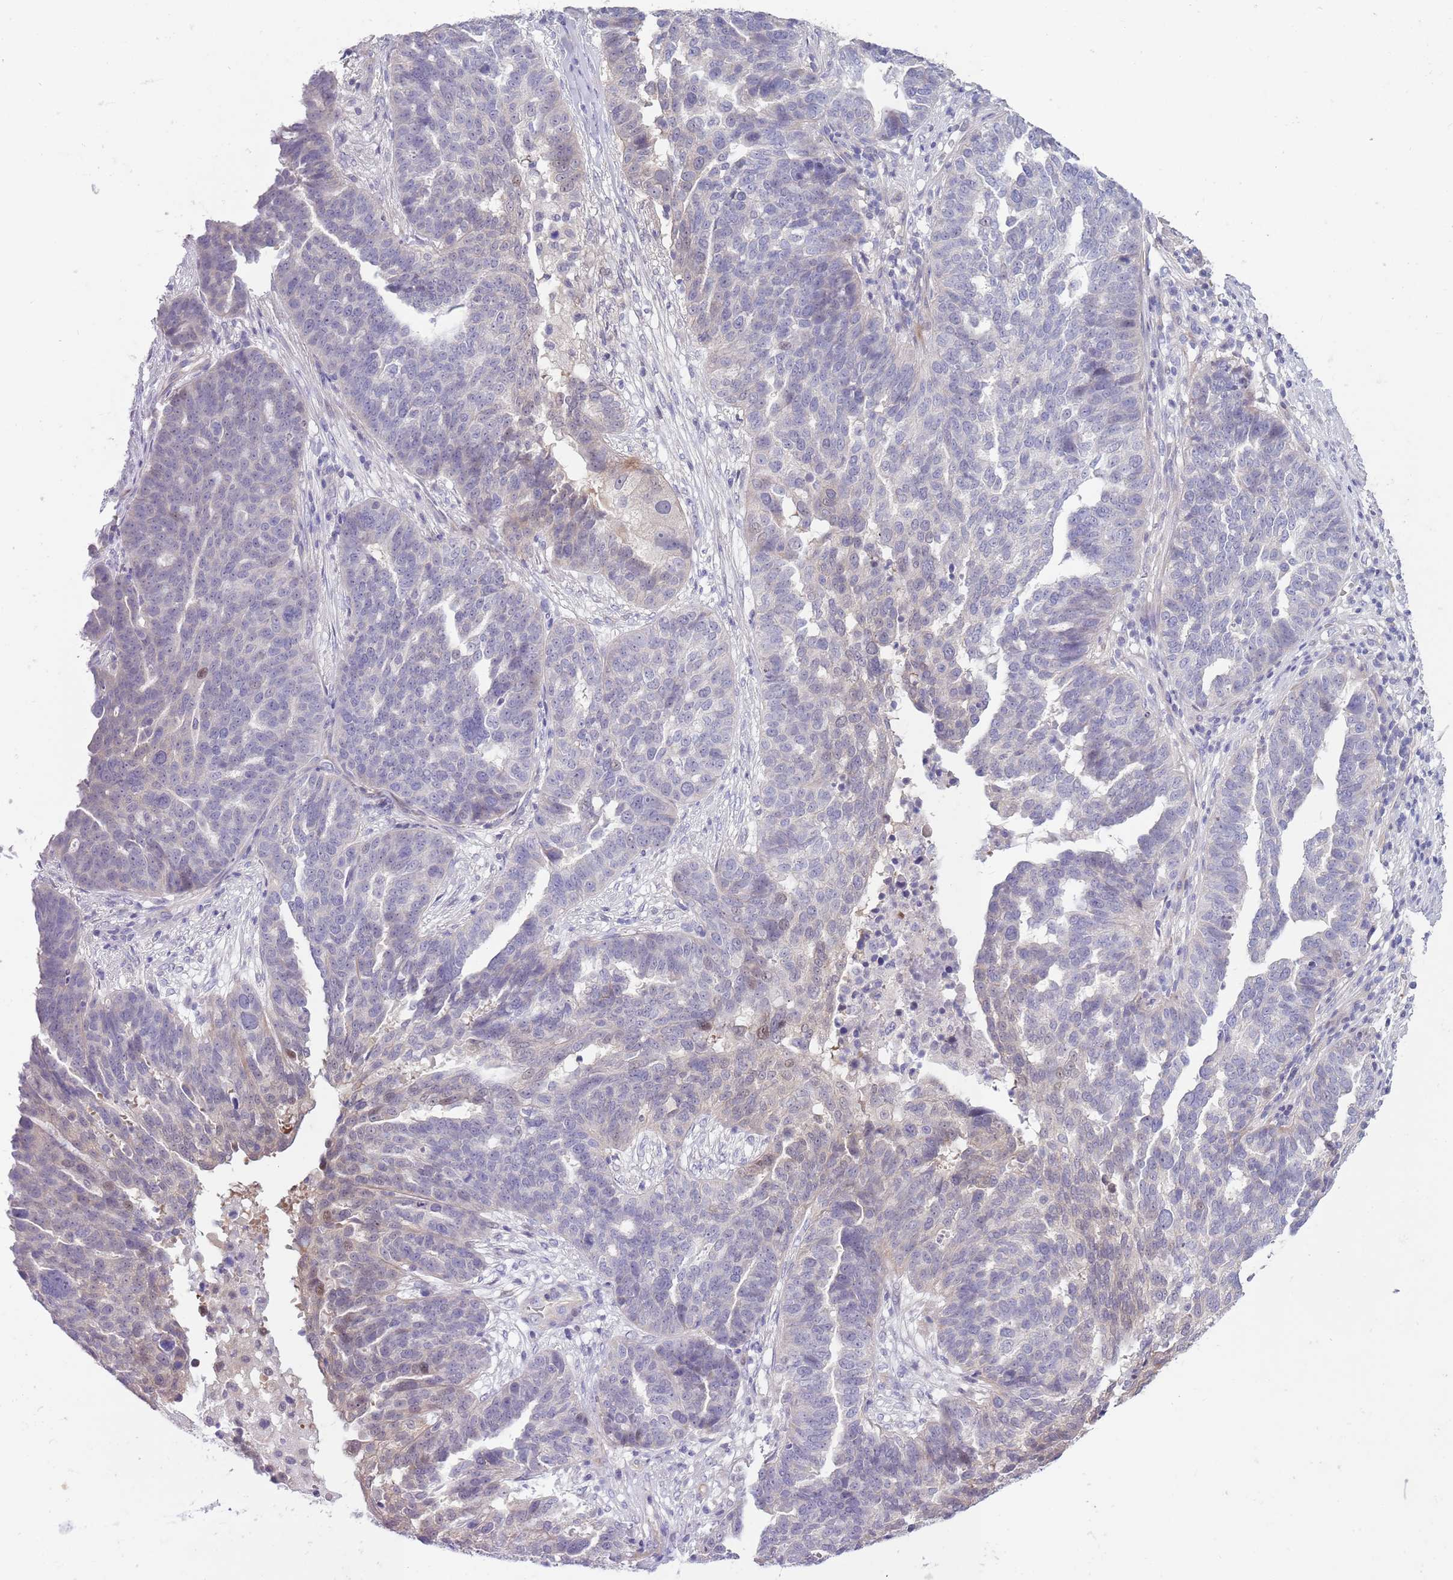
{"staining": {"intensity": "moderate", "quantity": "<25%", "location": "cytoplasmic/membranous,nuclear"}, "tissue": "ovarian cancer", "cell_type": "Tumor cells", "image_type": "cancer", "snomed": [{"axis": "morphology", "description": "Cystadenocarcinoma, serous, NOS"}, {"axis": "topography", "description": "Ovary"}], "caption": "A brown stain labels moderate cytoplasmic/membranous and nuclear expression of a protein in human ovarian cancer tumor cells.", "gene": "ZNF14", "patient": {"sex": "female", "age": 59}}